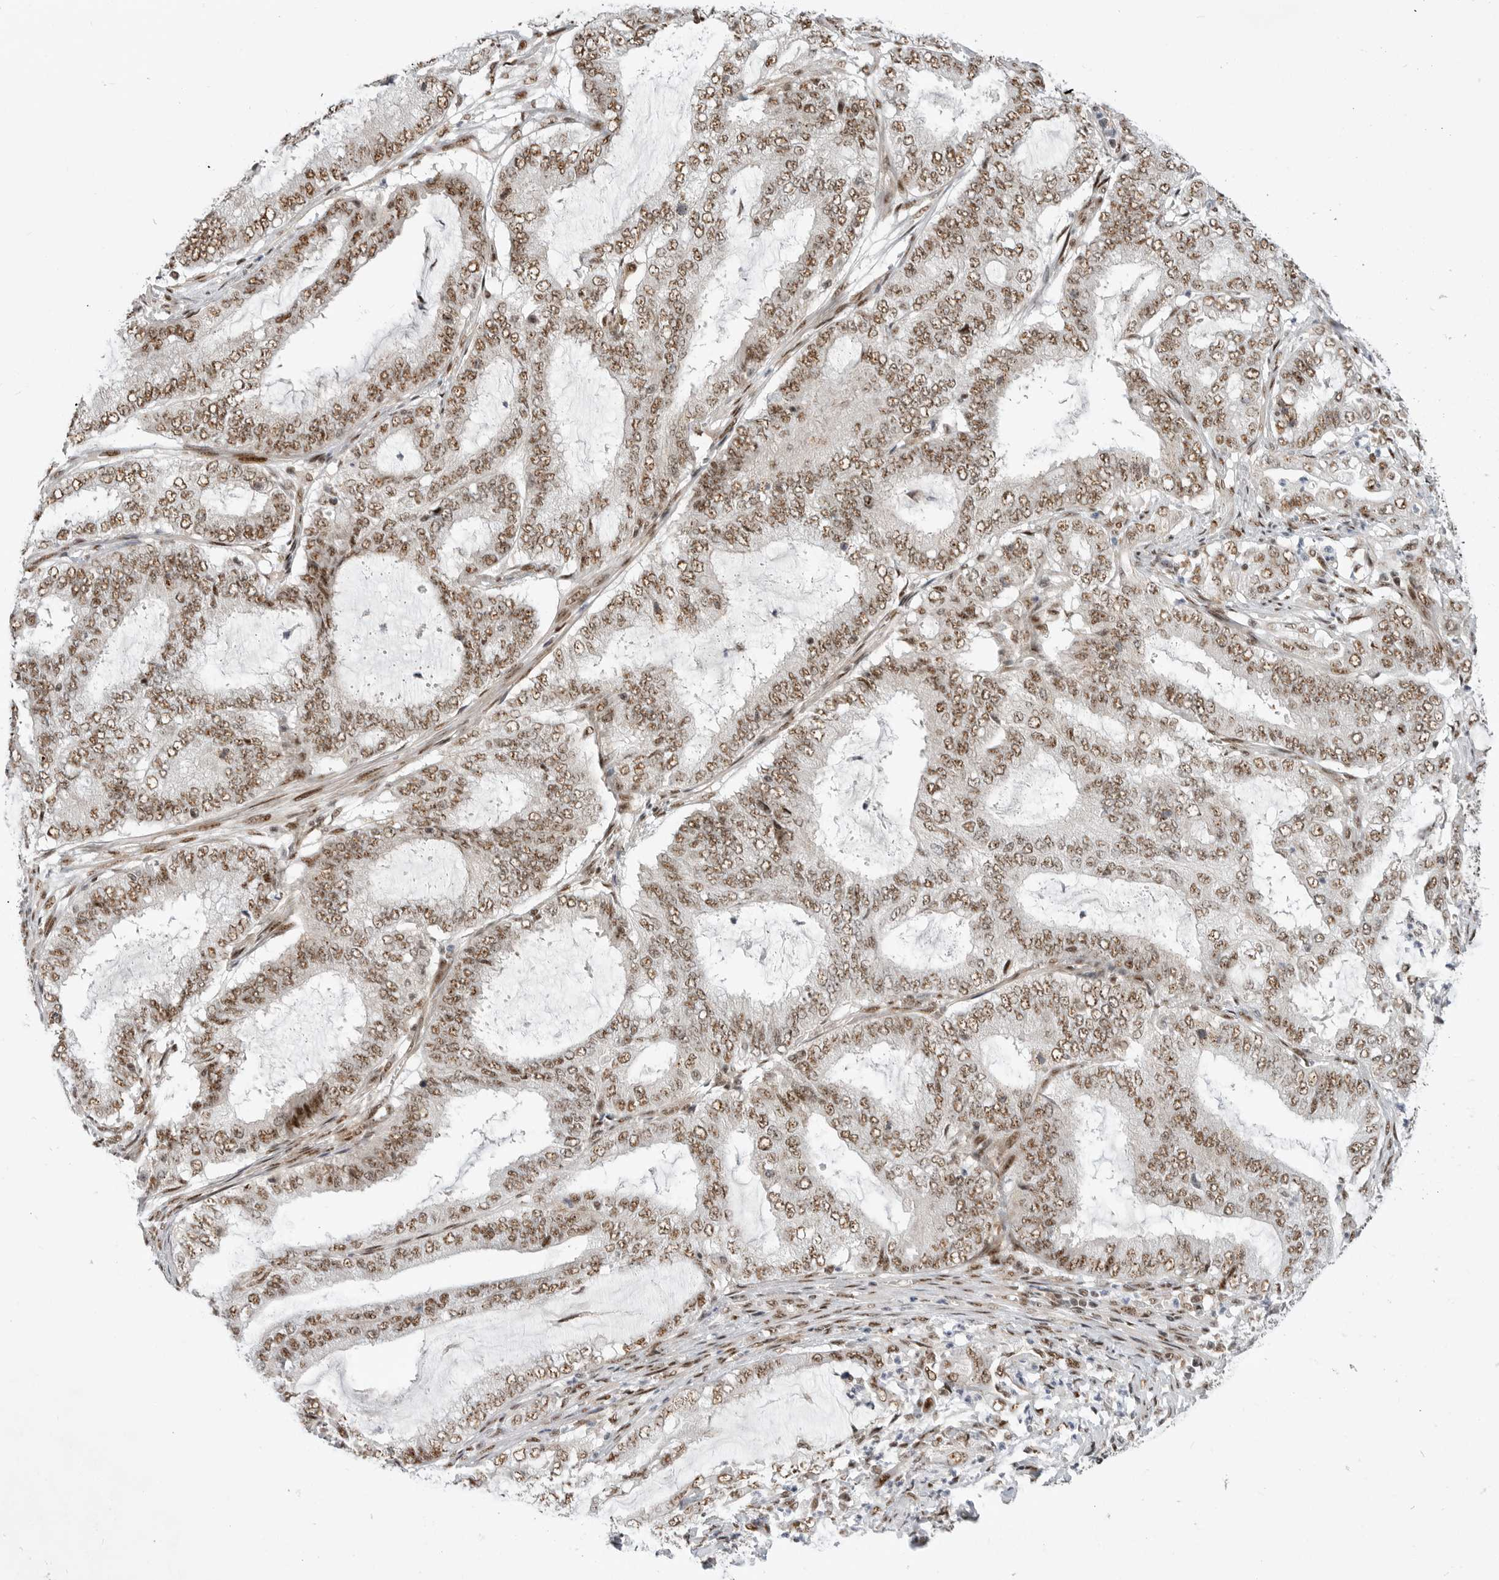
{"staining": {"intensity": "moderate", "quantity": ">75%", "location": "nuclear"}, "tissue": "endometrial cancer", "cell_type": "Tumor cells", "image_type": "cancer", "snomed": [{"axis": "morphology", "description": "Adenocarcinoma, NOS"}, {"axis": "topography", "description": "Endometrium"}], "caption": "A photomicrograph showing moderate nuclear expression in about >75% of tumor cells in endometrial adenocarcinoma, as visualized by brown immunohistochemical staining.", "gene": "GPATCH2", "patient": {"sex": "female", "age": 51}}